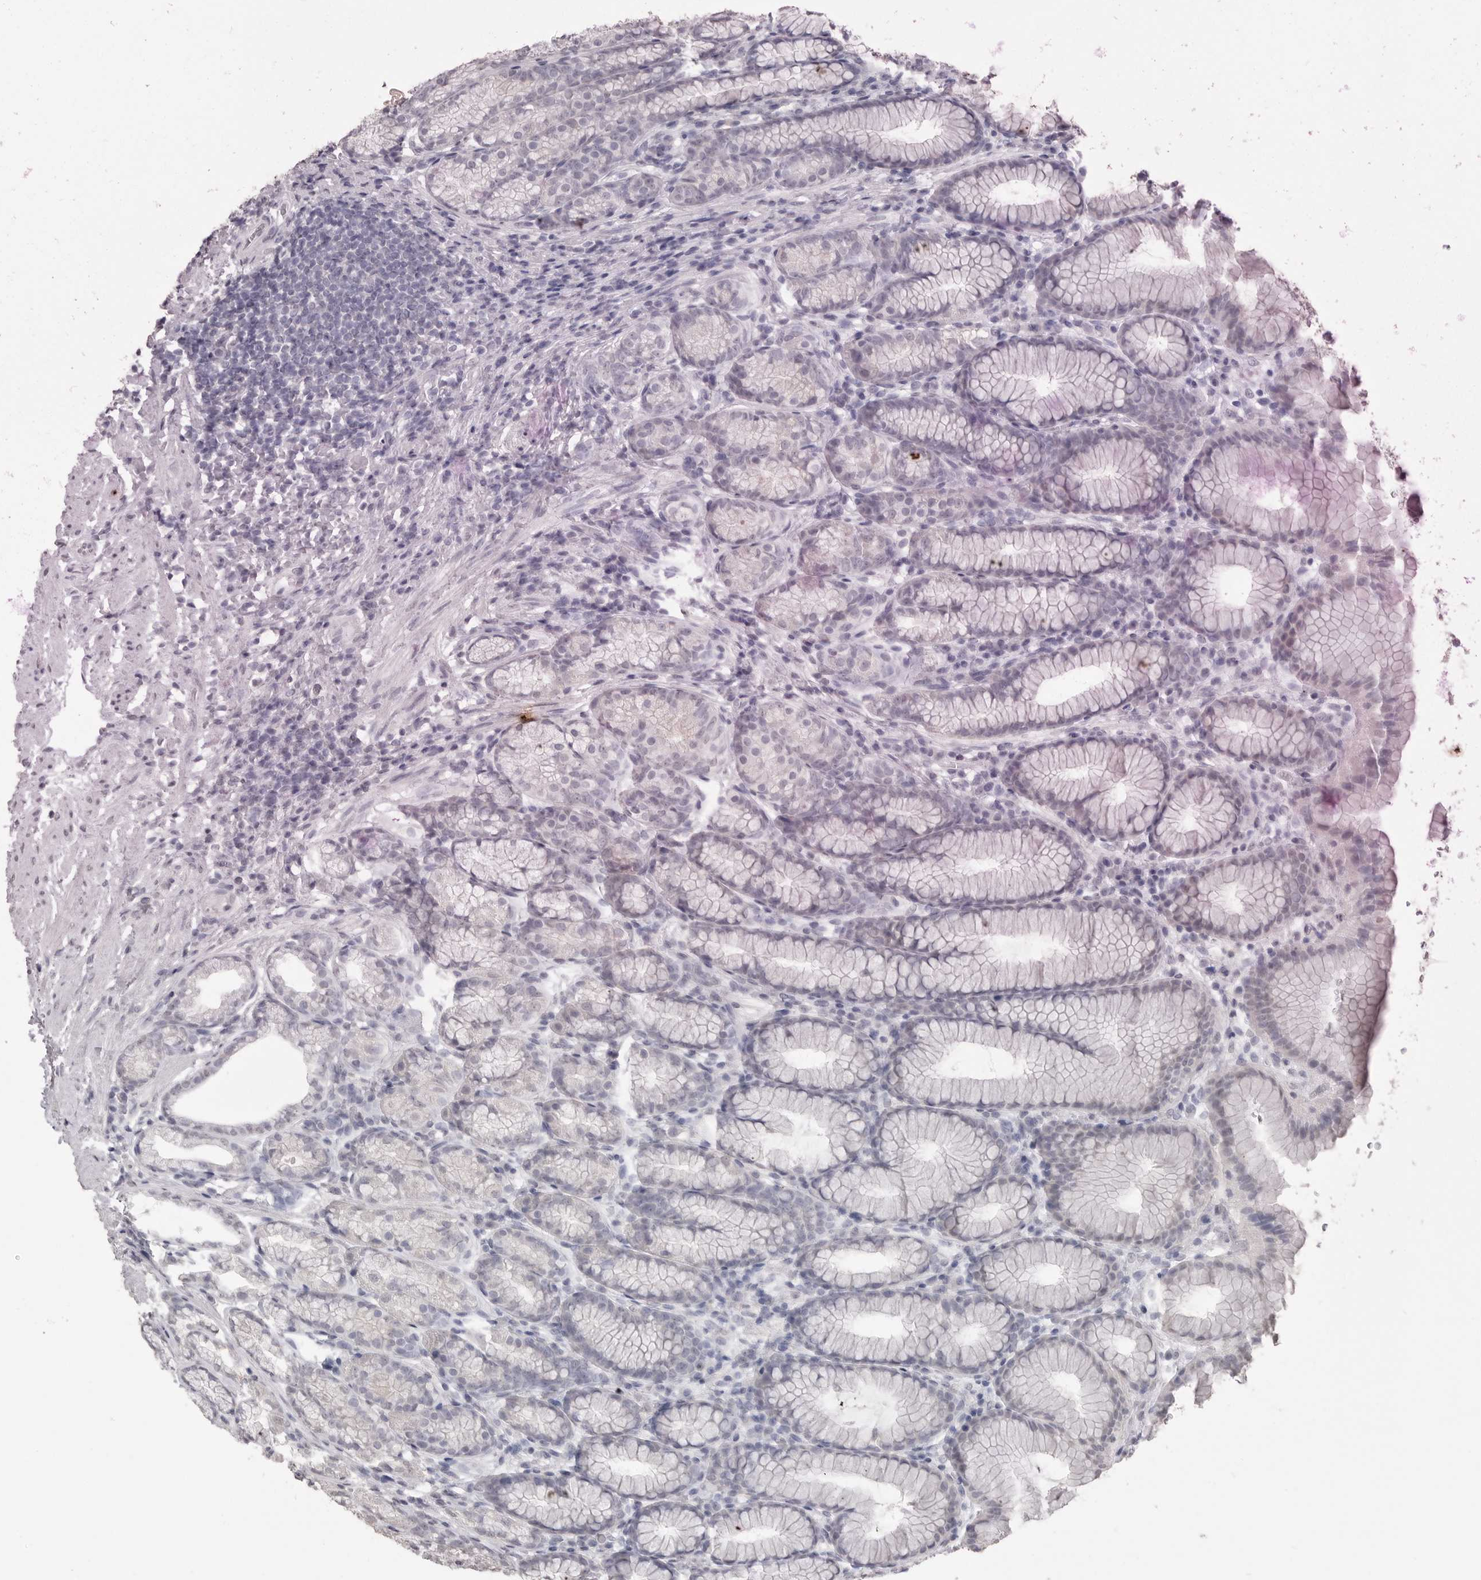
{"staining": {"intensity": "negative", "quantity": "none", "location": "none"}, "tissue": "stomach", "cell_type": "Glandular cells", "image_type": "normal", "snomed": [{"axis": "morphology", "description": "Normal tissue, NOS"}, {"axis": "topography", "description": "Stomach"}], "caption": "Immunohistochemical staining of benign human stomach demonstrates no significant expression in glandular cells. The staining is performed using DAB brown chromogen with nuclei counter-stained in using hematoxylin.", "gene": "ICAM5", "patient": {"sex": "male", "age": 42}}